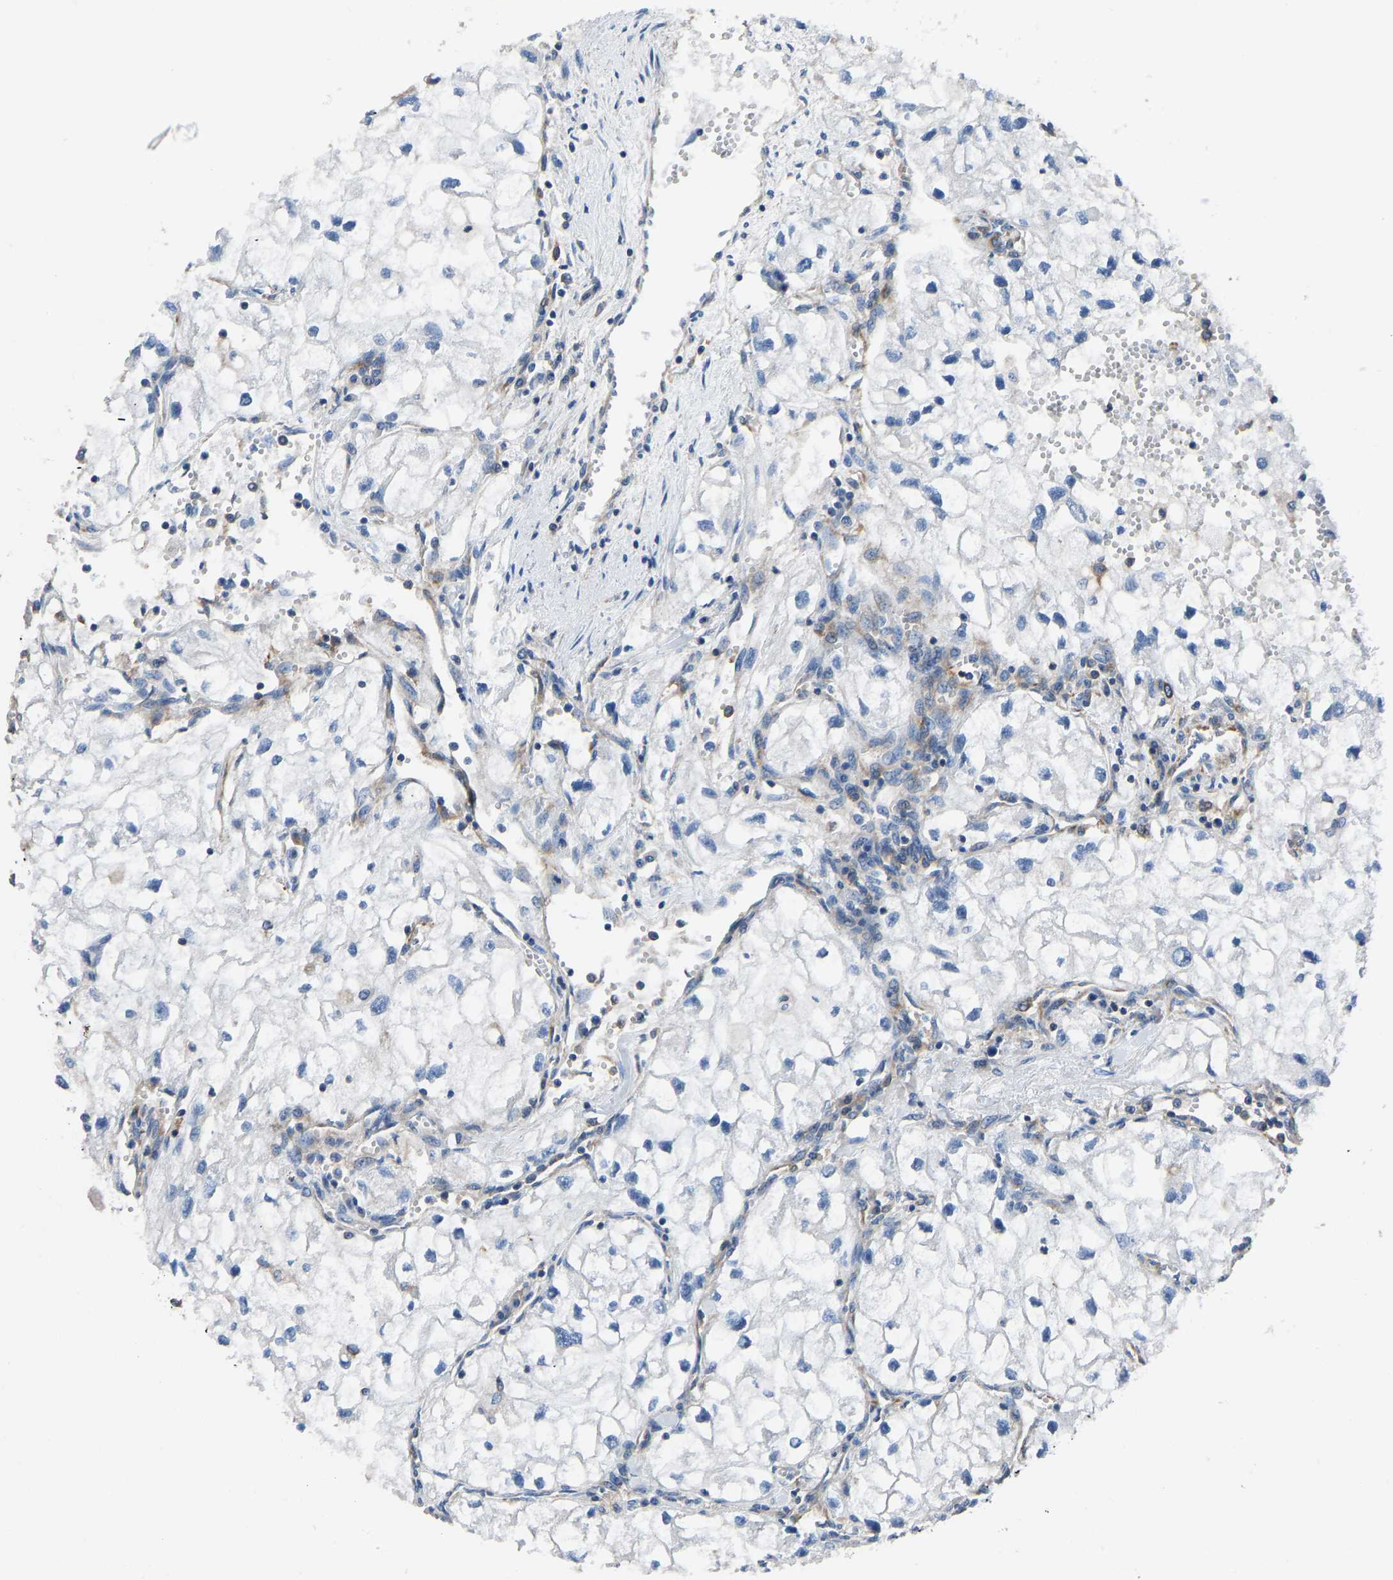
{"staining": {"intensity": "negative", "quantity": "none", "location": "none"}, "tissue": "renal cancer", "cell_type": "Tumor cells", "image_type": "cancer", "snomed": [{"axis": "morphology", "description": "Adenocarcinoma, NOS"}, {"axis": "topography", "description": "Kidney"}], "caption": "Human renal cancer stained for a protein using IHC displays no staining in tumor cells.", "gene": "PRKAR1A", "patient": {"sex": "female", "age": 70}}